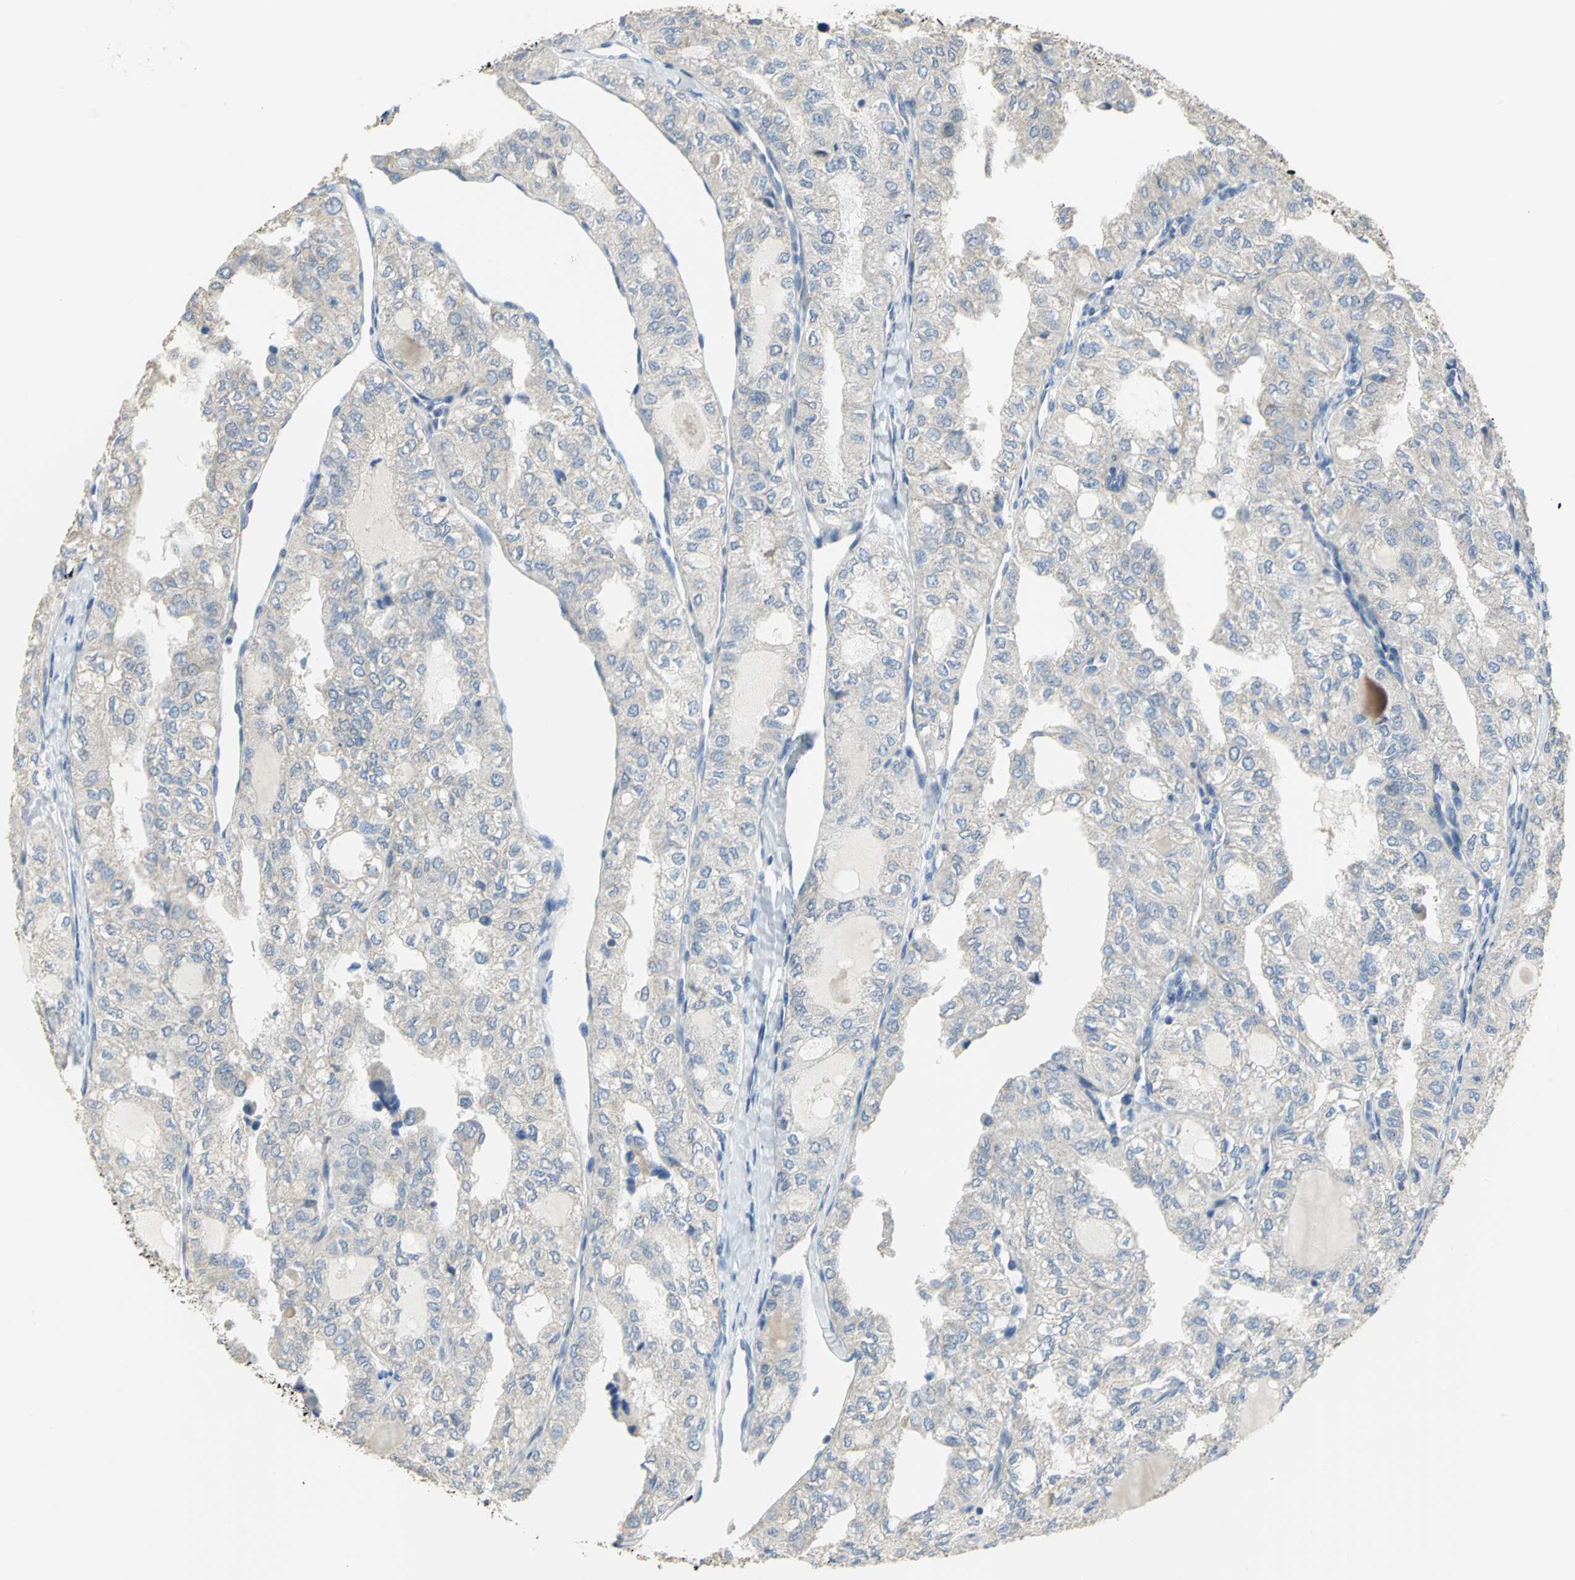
{"staining": {"intensity": "negative", "quantity": "none", "location": "none"}, "tissue": "thyroid cancer", "cell_type": "Tumor cells", "image_type": "cancer", "snomed": [{"axis": "morphology", "description": "Follicular adenoma carcinoma, NOS"}, {"axis": "topography", "description": "Thyroid gland"}], "caption": "Protein analysis of follicular adenoma carcinoma (thyroid) demonstrates no significant staining in tumor cells.", "gene": "HTR1F", "patient": {"sex": "male", "age": 75}}